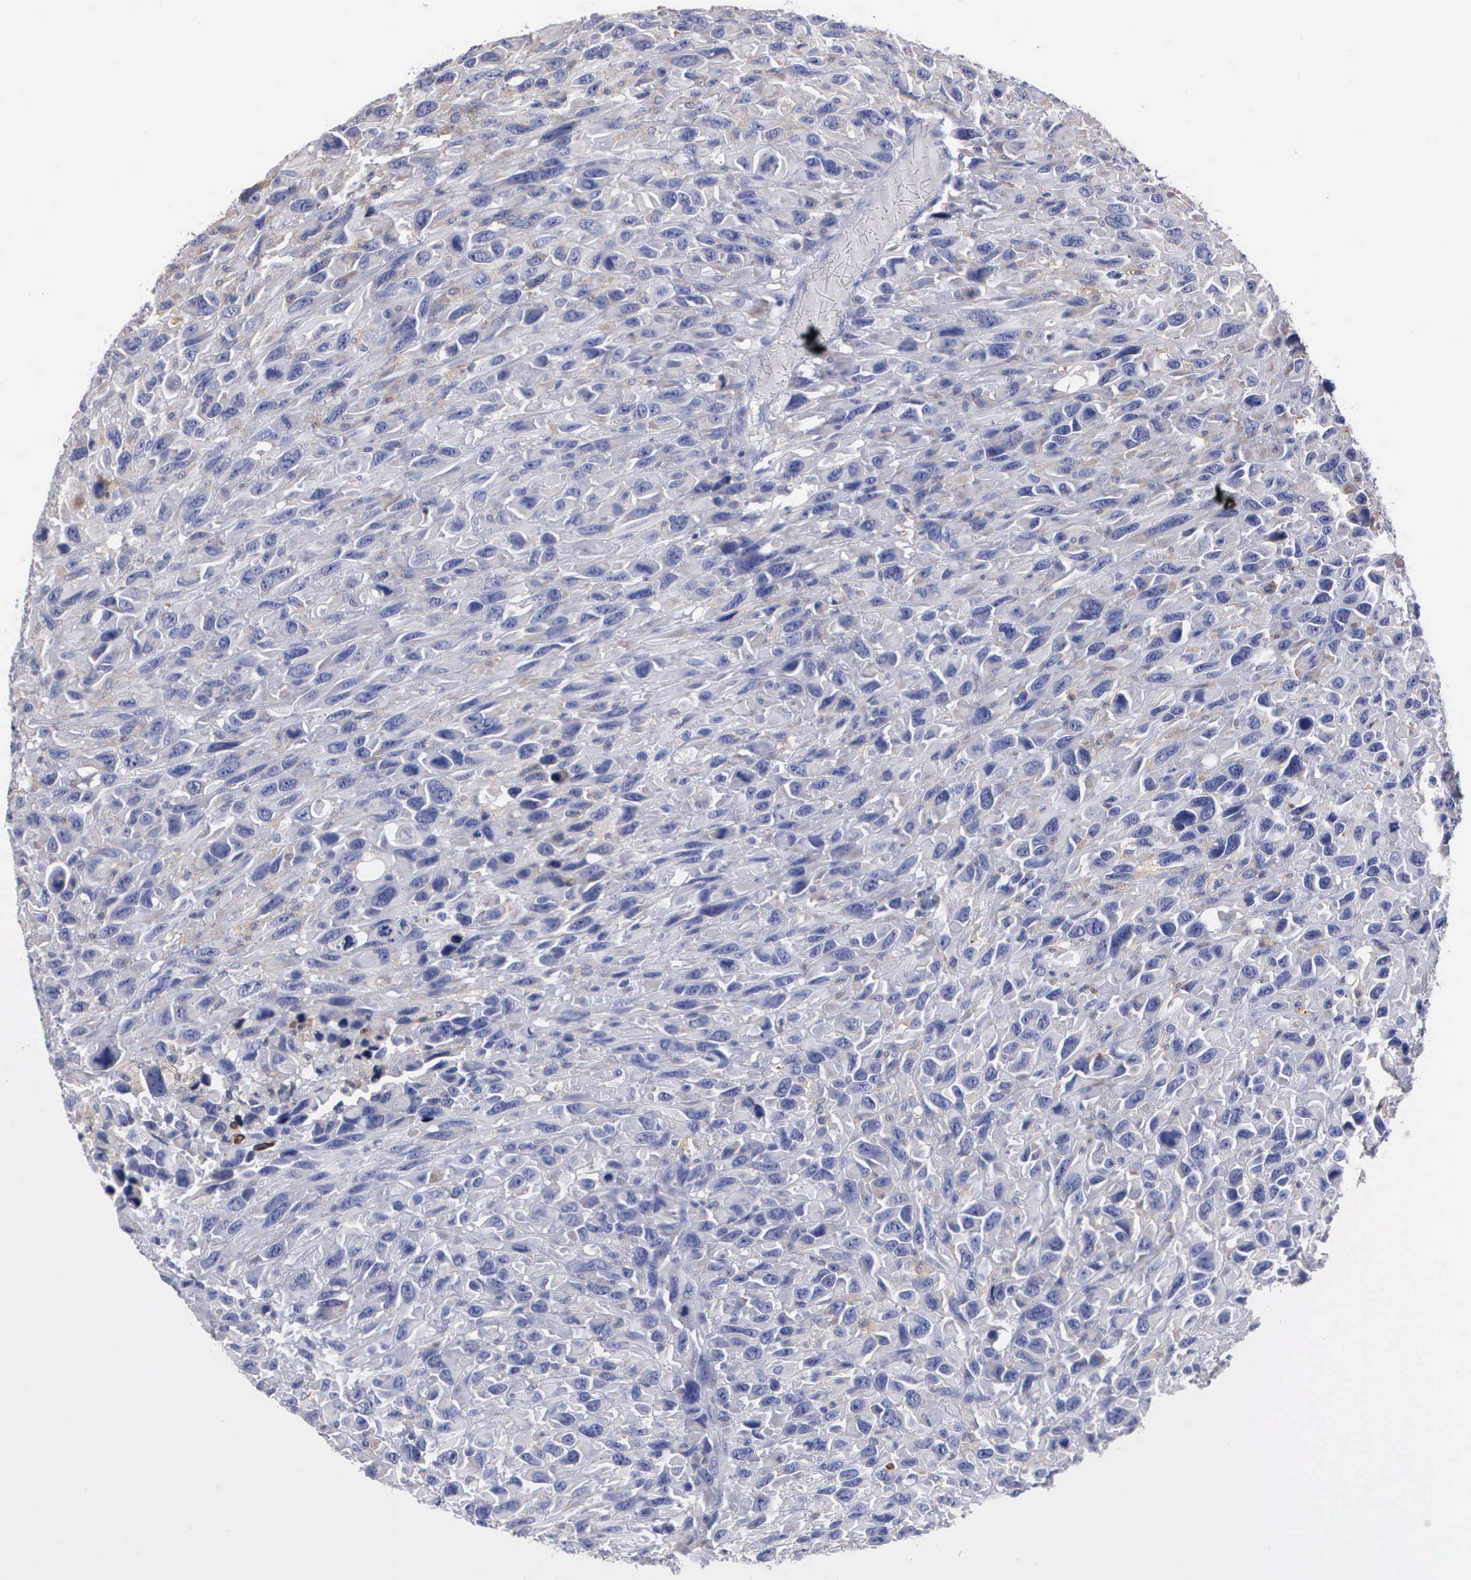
{"staining": {"intensity": "negative", "quantity": "none", "location": "none"}, "tissue": "renal cancer", "cell_type": "Tumor cells", "image_type": "cancer", "snomed": [{"axis": "morphology", "description": "Adenocarcinoma, NOS"}, {"axis": "topography", "description": "Kidney"}], "caption": "Tumor cells are negative for protein expression in human renal cancer.", "gene": "PTGS2", "patient": {"sex": "male", "age": 79}}